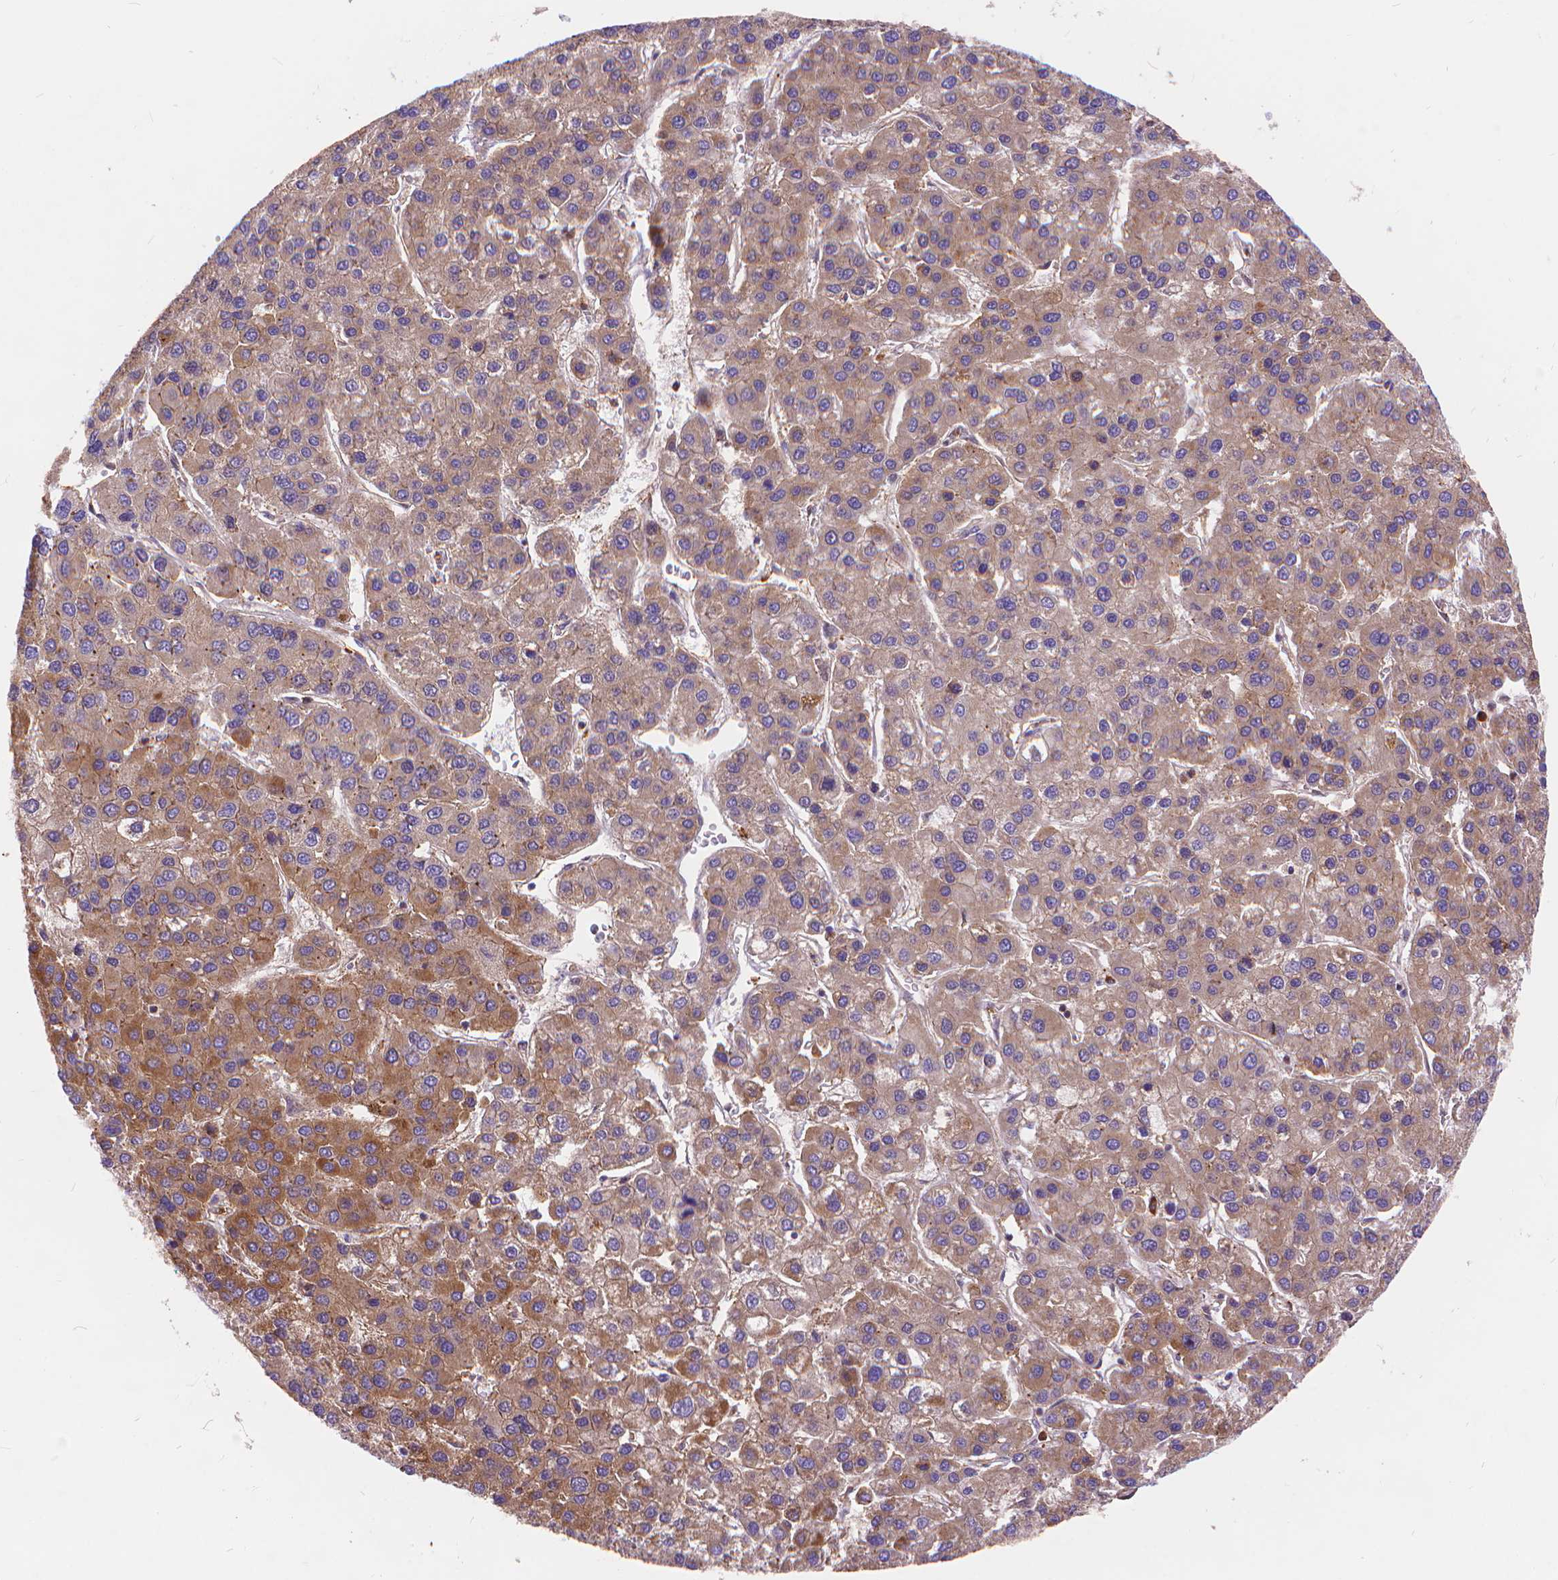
{"staining": {"intensity": "moderate", "quantity": "<25%", "location": "cytoplasmic/membranous"}, "tissue": "liver cancer", "cell_type": "Tumor cells", "image_type": "cancer", "snomed": [{"axis": "morphology", "description": "Carcinoma, Hepatocellular, NOS"}, {"axis": "topography", "description": "Liver"}], "caption": "Immunohistochemistry (IHC) image of neoplastic tissue: human liver cancer (hepatocellular carcinoma) stained using IHC displays low levels of moderate protein expression localized specifically in the cytoplasmic/membranous of tumor cells, appearing as a cytoplasmic/membranous brown color.", "gene": "ARAP1", "patient": {"sex": "female", "age": 41}}